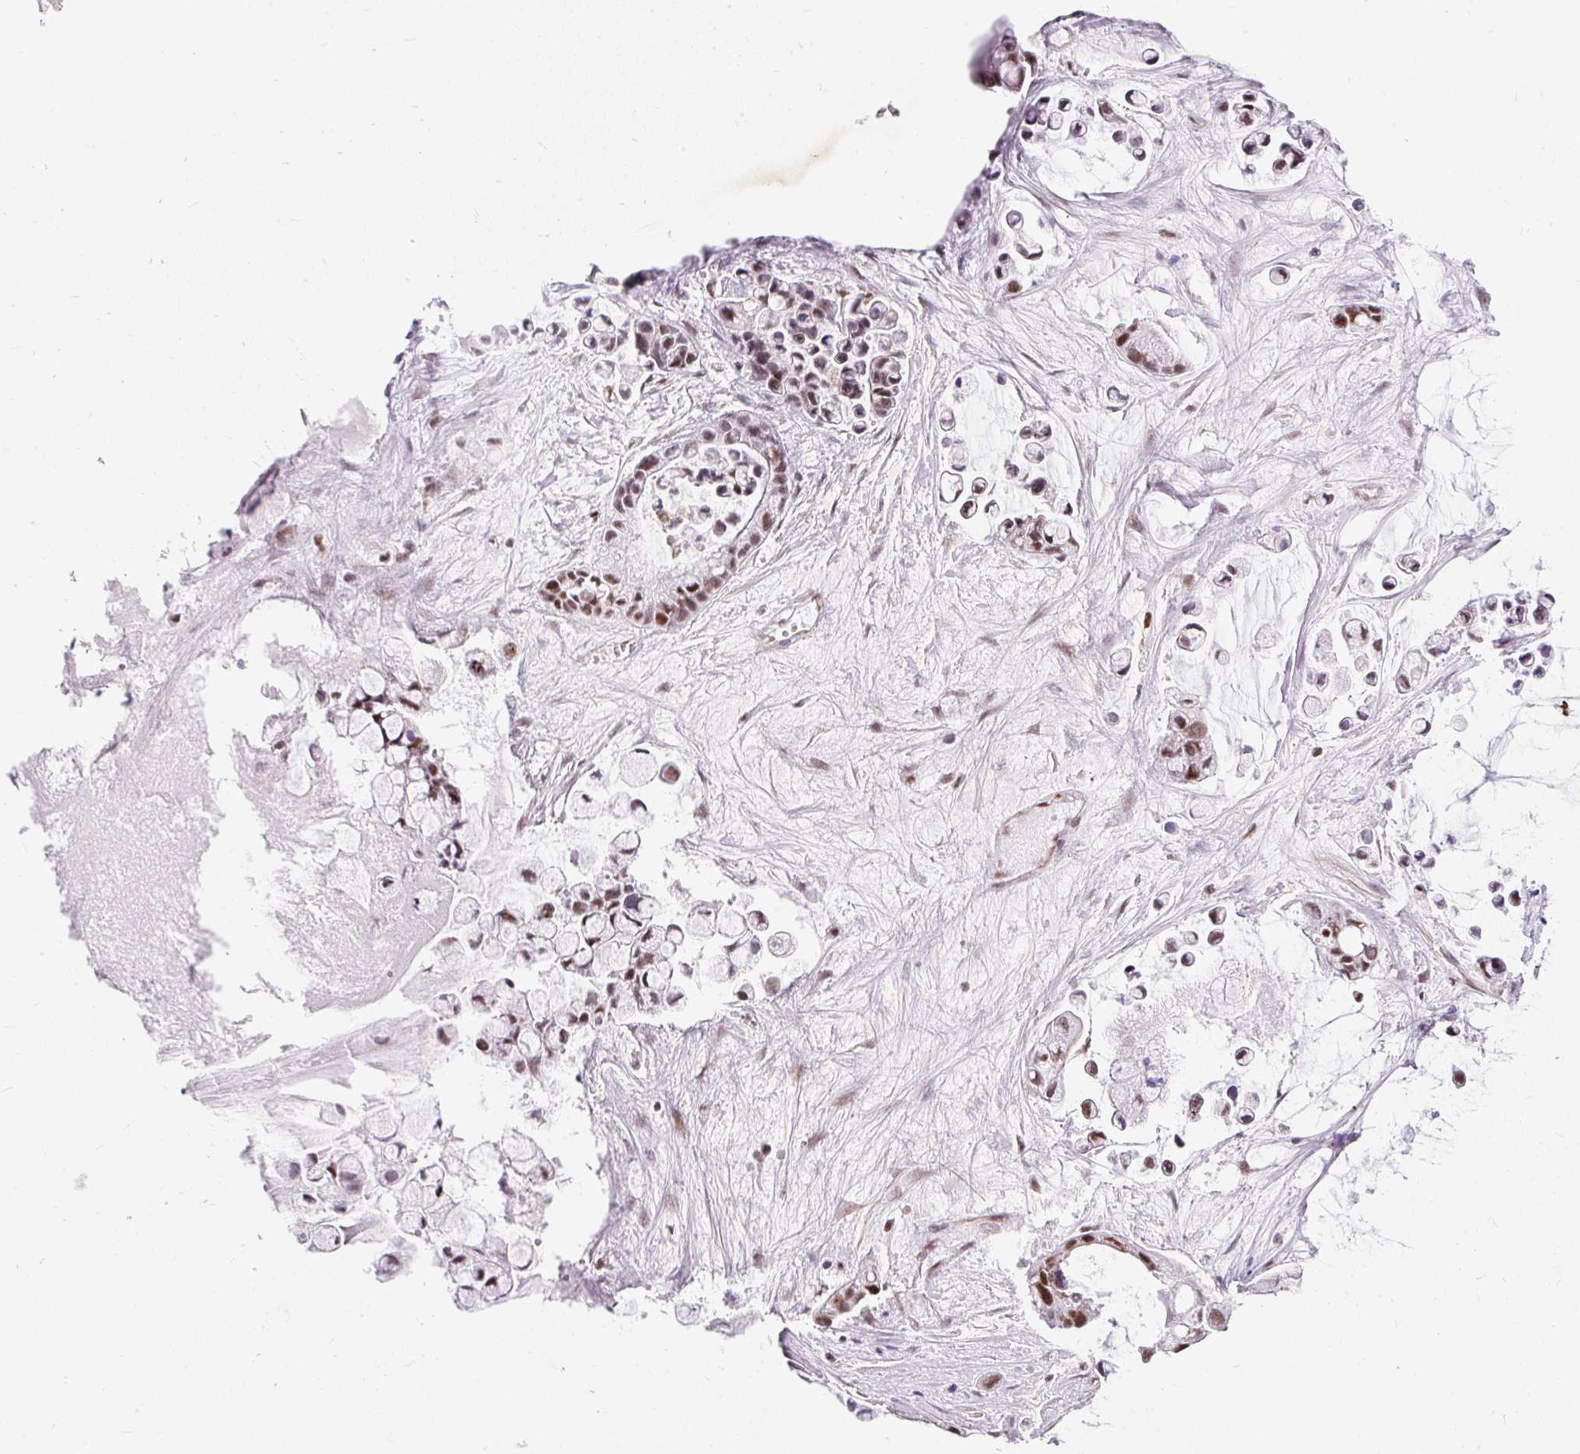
{"staining": {"intensity": "moderate", "quantity": ">75%", "location": "nuclear"}, "tissue": "ovarian cancer", "cell_type": "Tumor cells", "image_type": "cancer", "snomed": [{"axis": "morphology", "description": "Cystadenocarcinoma, mucinous, NOS"}, {"axis": "topography", "description": "Ovary"}], "caption": "Ovarian cancer (mucinous cystadenocarcinoma) stained with a brown dye exhibits moderate nuclear positive staining in approximately >75% of tumor cells.", "gene": "LUC7L2", "patient": {"sex": "female", "age": 63}}